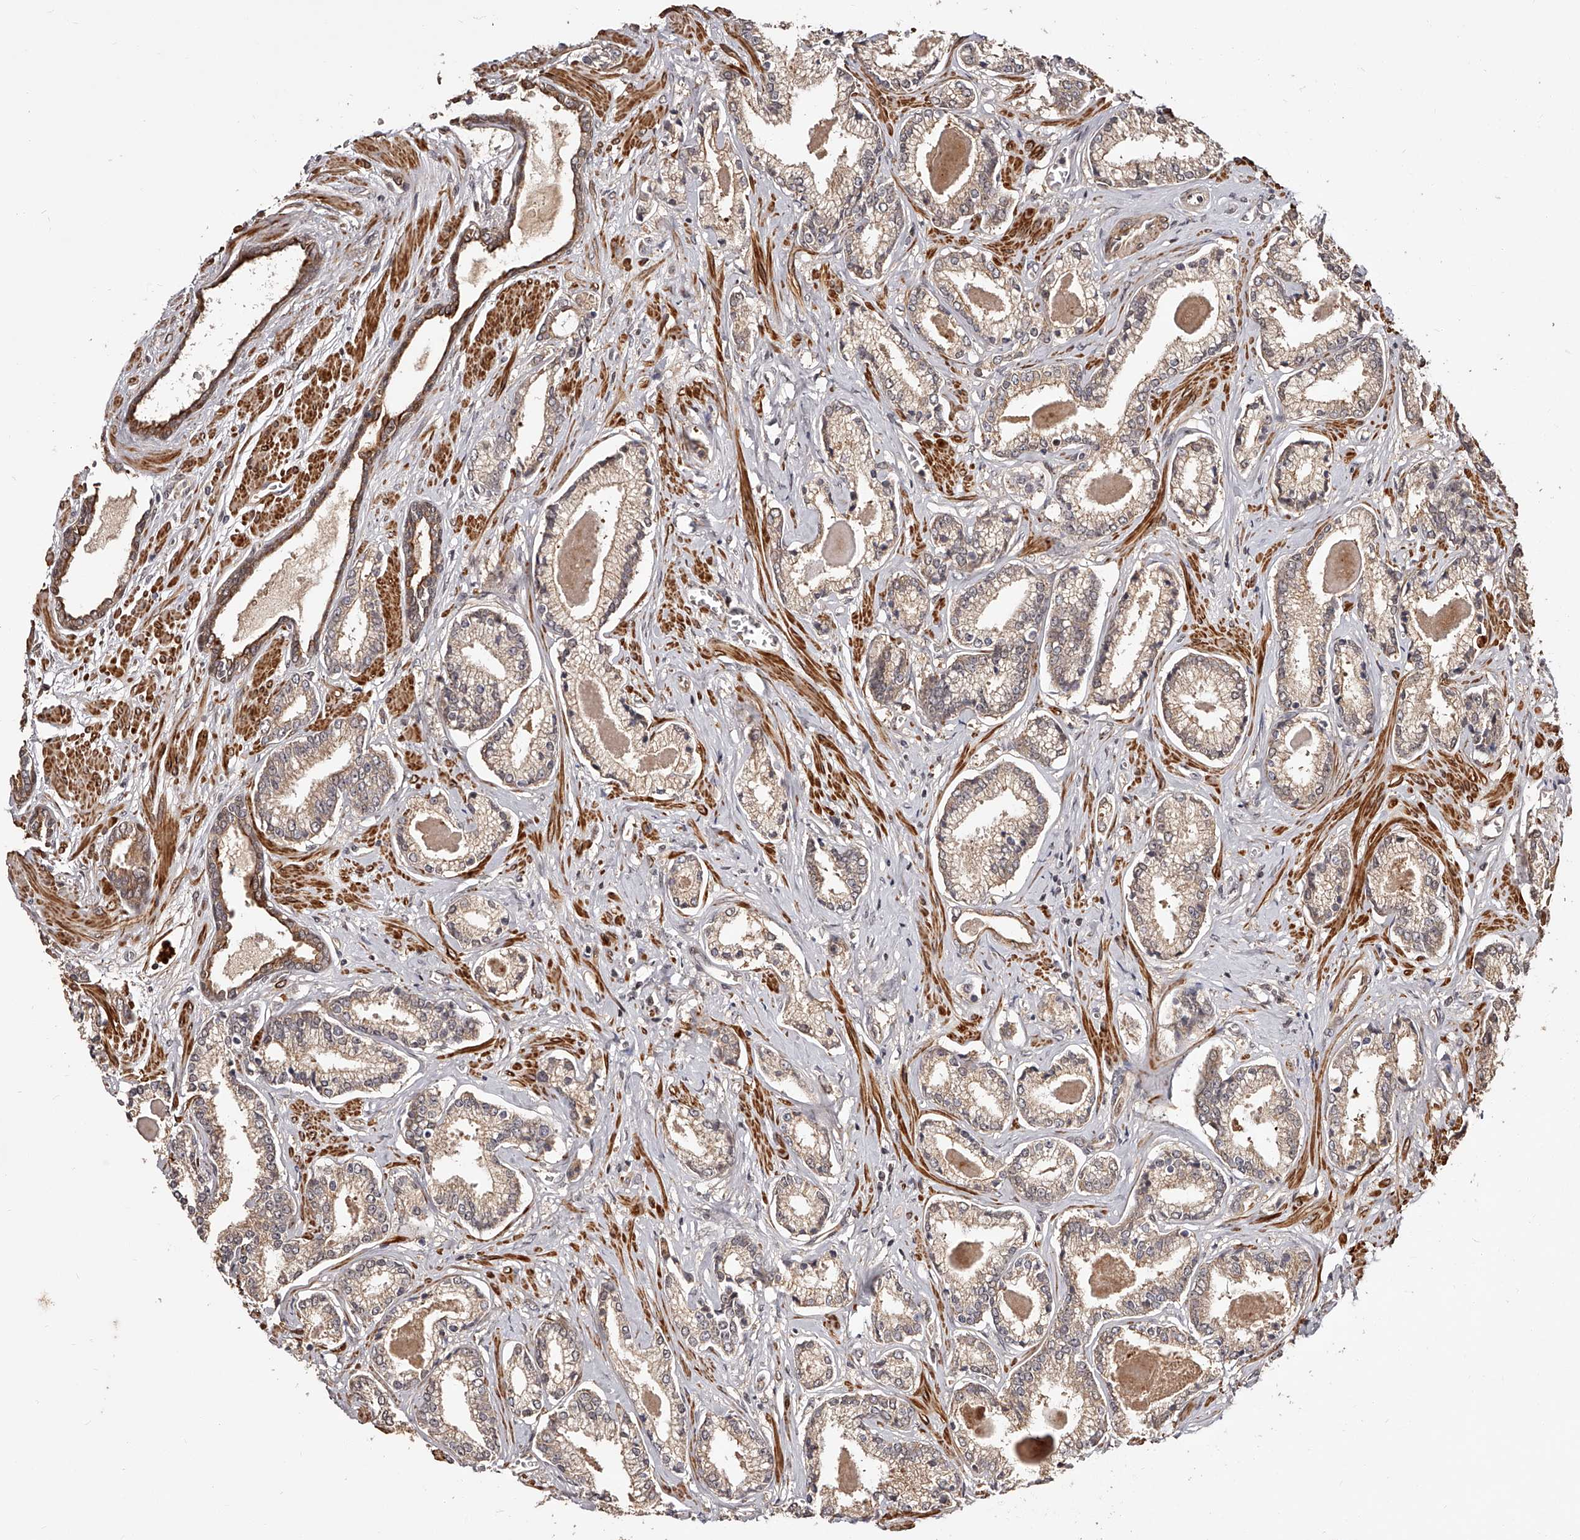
{"staining": {"intensity": "weak", "quantity": "25%-75%", "location": "cytoplasmic/membranous"}, "tissue": "prostate cancer", "cell_type": "Tumor cells", "image_type": "cancer", "snomed": [{"axis": "morphology", "description": "Adenocarcinoma, Low grade"}, {"axis": "topography", "description": "Prostate"}], "caption": "The micrograph reveals immunohistochemical staining of adenocarcinoma (low-grade) (prostate). There is weak cytoplasmic/membranous staining is present in approximately 25%-75% of tumor cells.", "gene": "CUL7", "patient": {"sex": "male", "age": 70}}